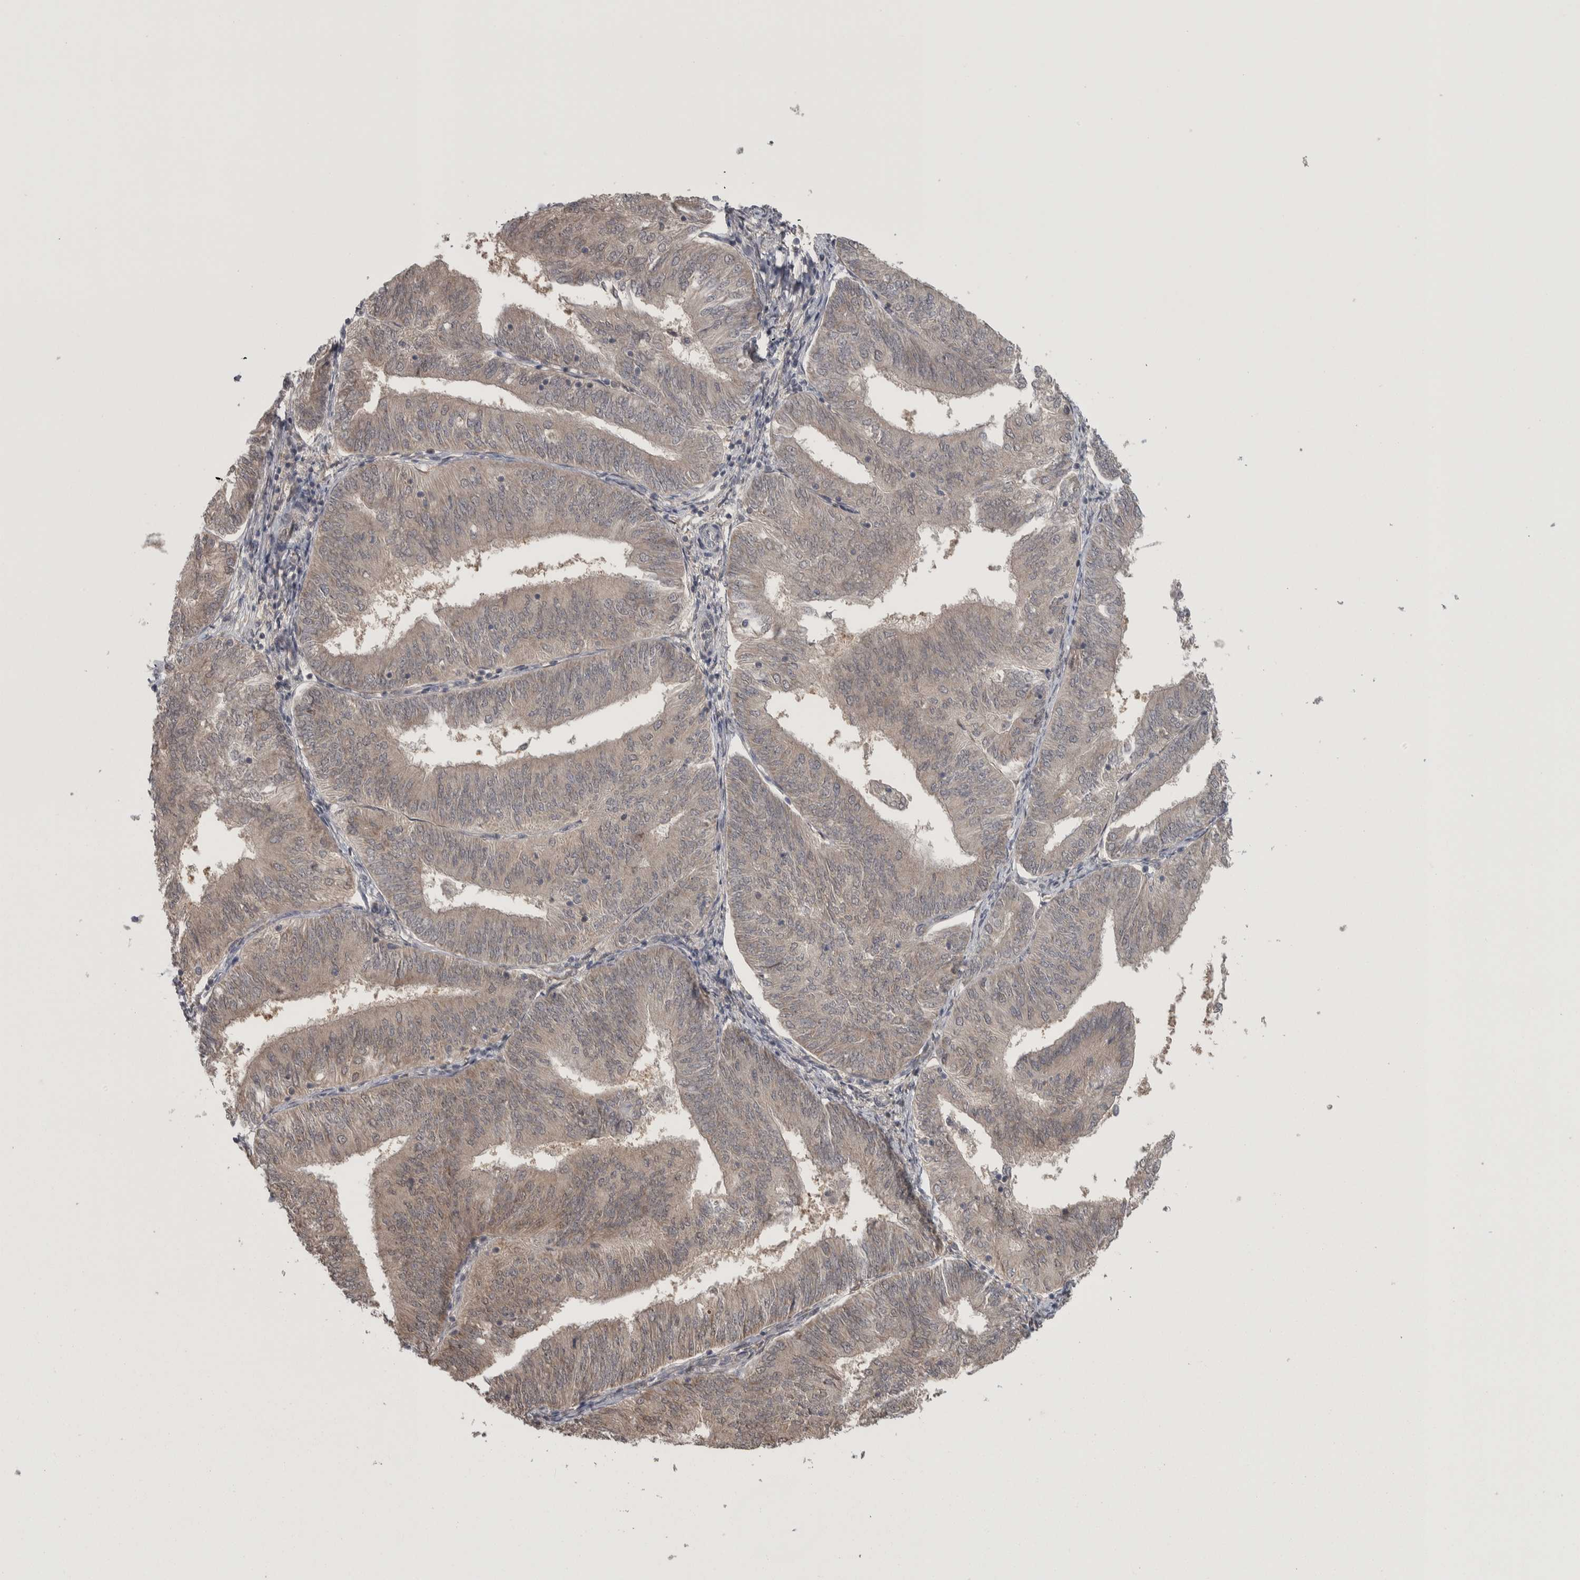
{"staining": {"intensity": "weak", "quantity": "25%-75%", "location": "cytoplasmic/membranous"}, "tissue": "endometrial cancer", "cell_type": "Tumor cells", "image_type": "cancer", "snomed": [{"axis": "morphology", "description": "Adenocarcinoma, NOS"}, {"axis": "topography", "description": "Endometrium"}], "caption": "A micrograph showing weak cytoplasmic/membranous expression in approximately 25%-75% of tumor cells in endometrial cancer, as visualized by brown immunohistochemical staining.", "gene": "CUL2", "patient": {"sex": "female", "age": 58}}